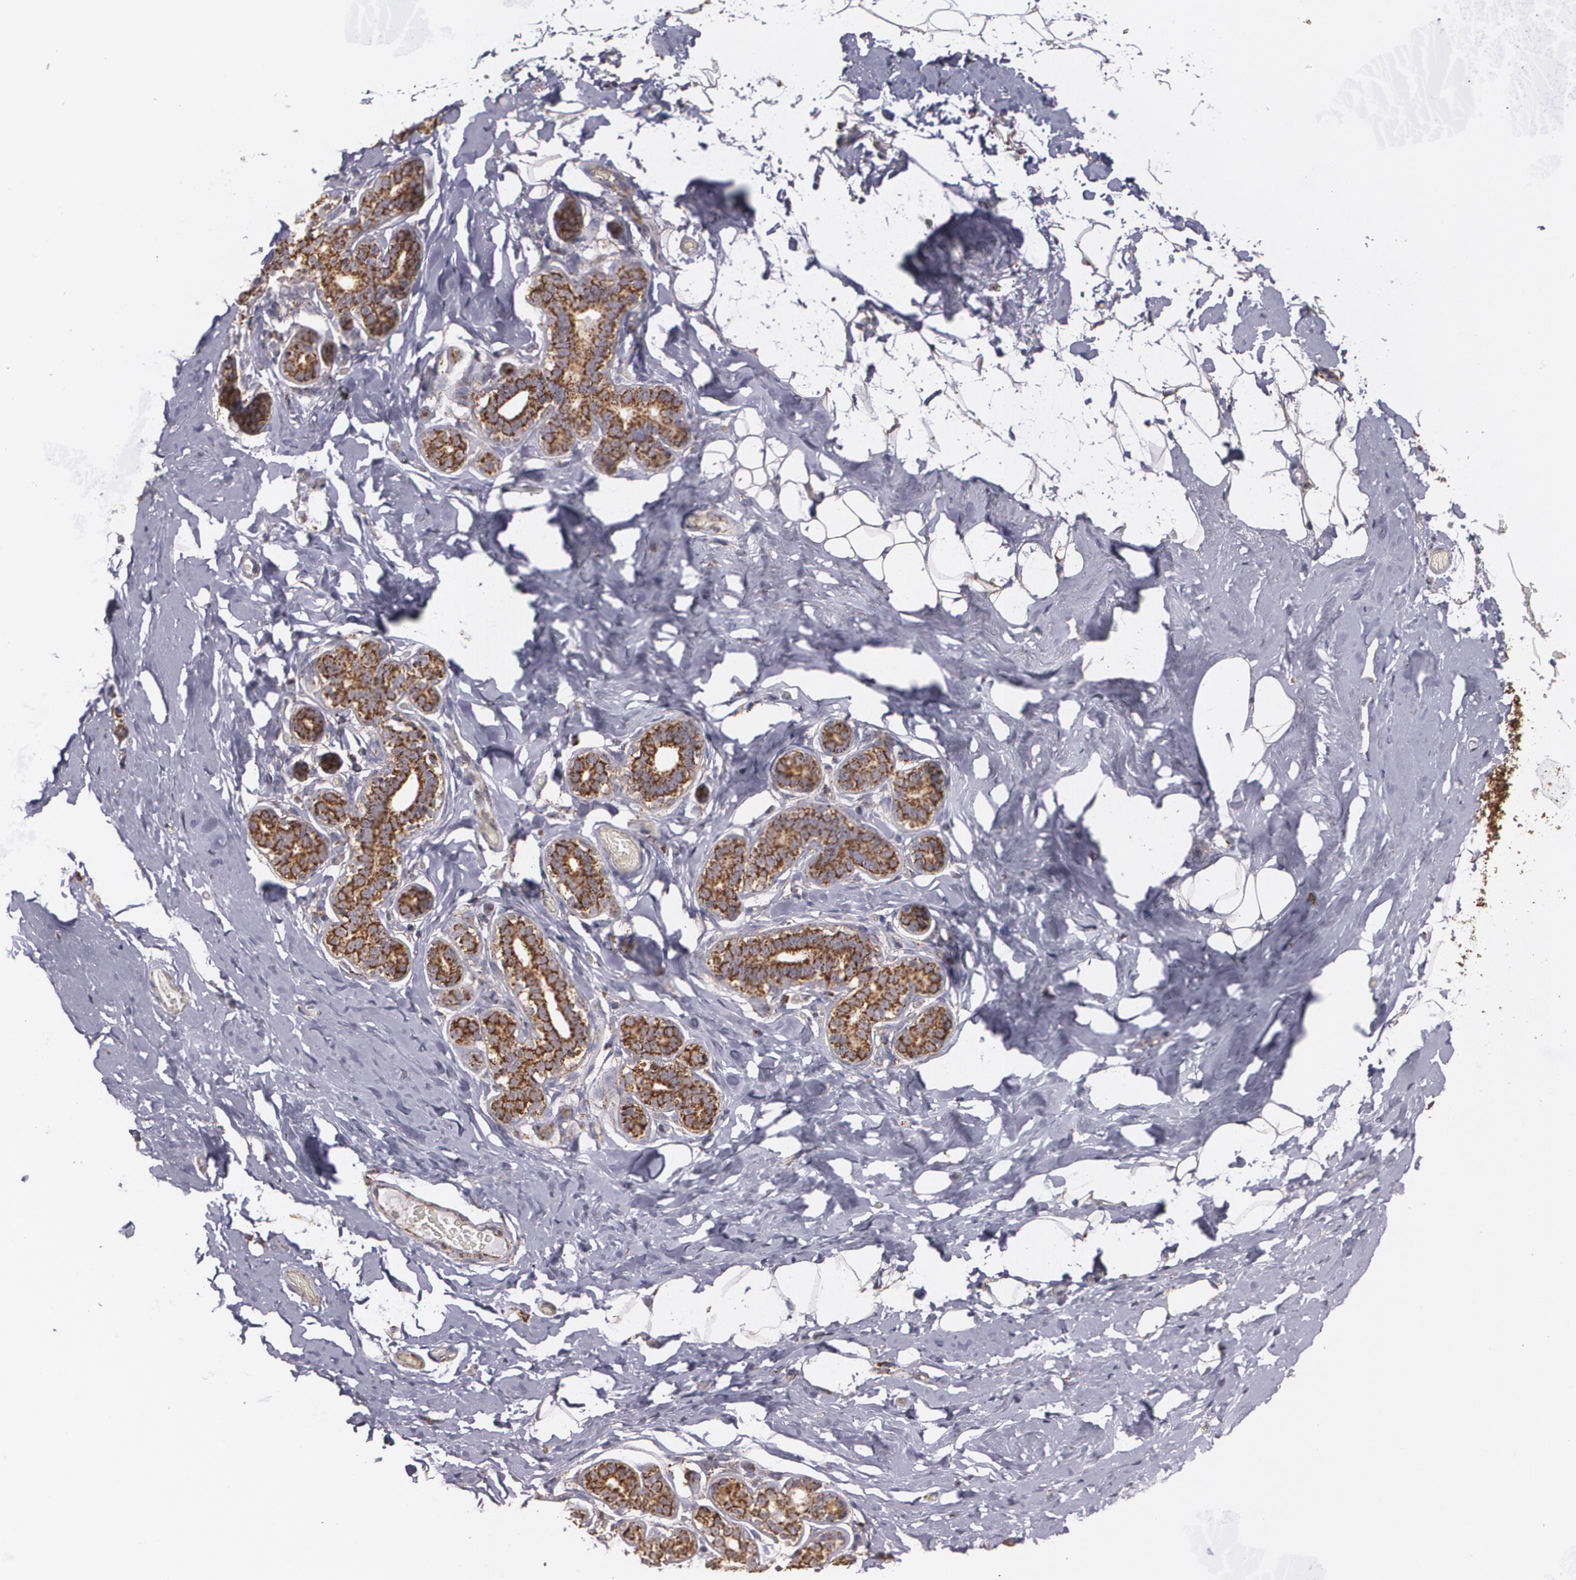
{"staining": {"intensity": "negative", "quantity": "none", "location": "none"}, "tissue": "breast", "cell_type": "Adipocytes", "image_type": "normal", "snomed": [{"axis": "morphology", "description": "Normal tissue, NOS"}, {"axis": "topography", "description": "Breast"}, {"axis": "topography", "description": "Soft tissue"}], "caption": "Immunohistochemistry (IHC) histopathology image of benign breast stained for a protein (brown), which exhibits no staining in adipocytes. Brightfield microscopy of immunohistochemistry (IHC) stained with DAB (3,3'-diaminobenzidine) (brown) and hematoxylin (blue), captured at high magnification.", "gene": "HSPD1", "patient": {"sex": "female", "age": 75}}